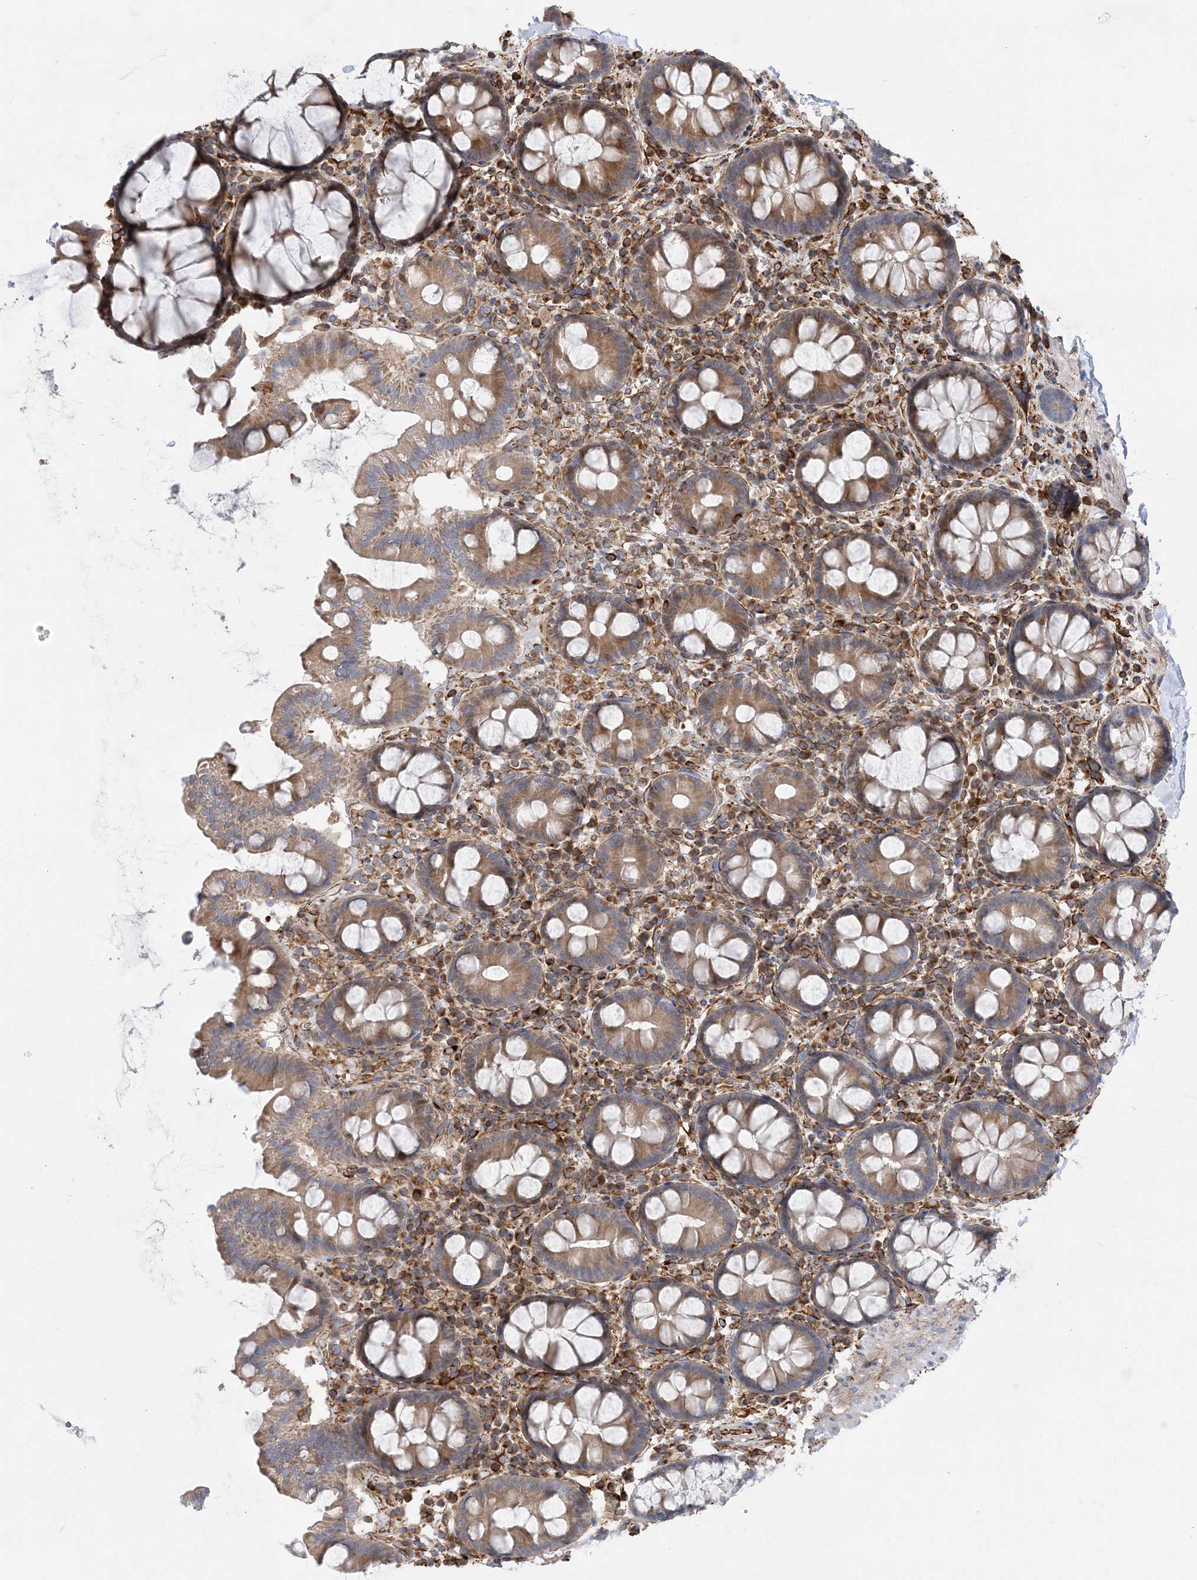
{"staining": {"intensity": "strong", "quantity": ">75%", "location": "cytoplasmic/membranous"}, "tissue": "colon", "cell_type": "Endothelial cells", "image_type": "normal", "snomed": [{"axis": "morphology", "description": "Normal tissue, NOS"}, {"axis": "topography", "description": "Colon"}], "caption": "The immunohistochemical stain highlights strong cytoplasmic/membranous staining in endothelial cells of benign colon. The staining was performed using DAB, with brown indicating positive protein expression. Nuclei are stained blue with hematoxylin.", "gene": "FAM114A2", "patient": {"sex": "female", "age": 79}}